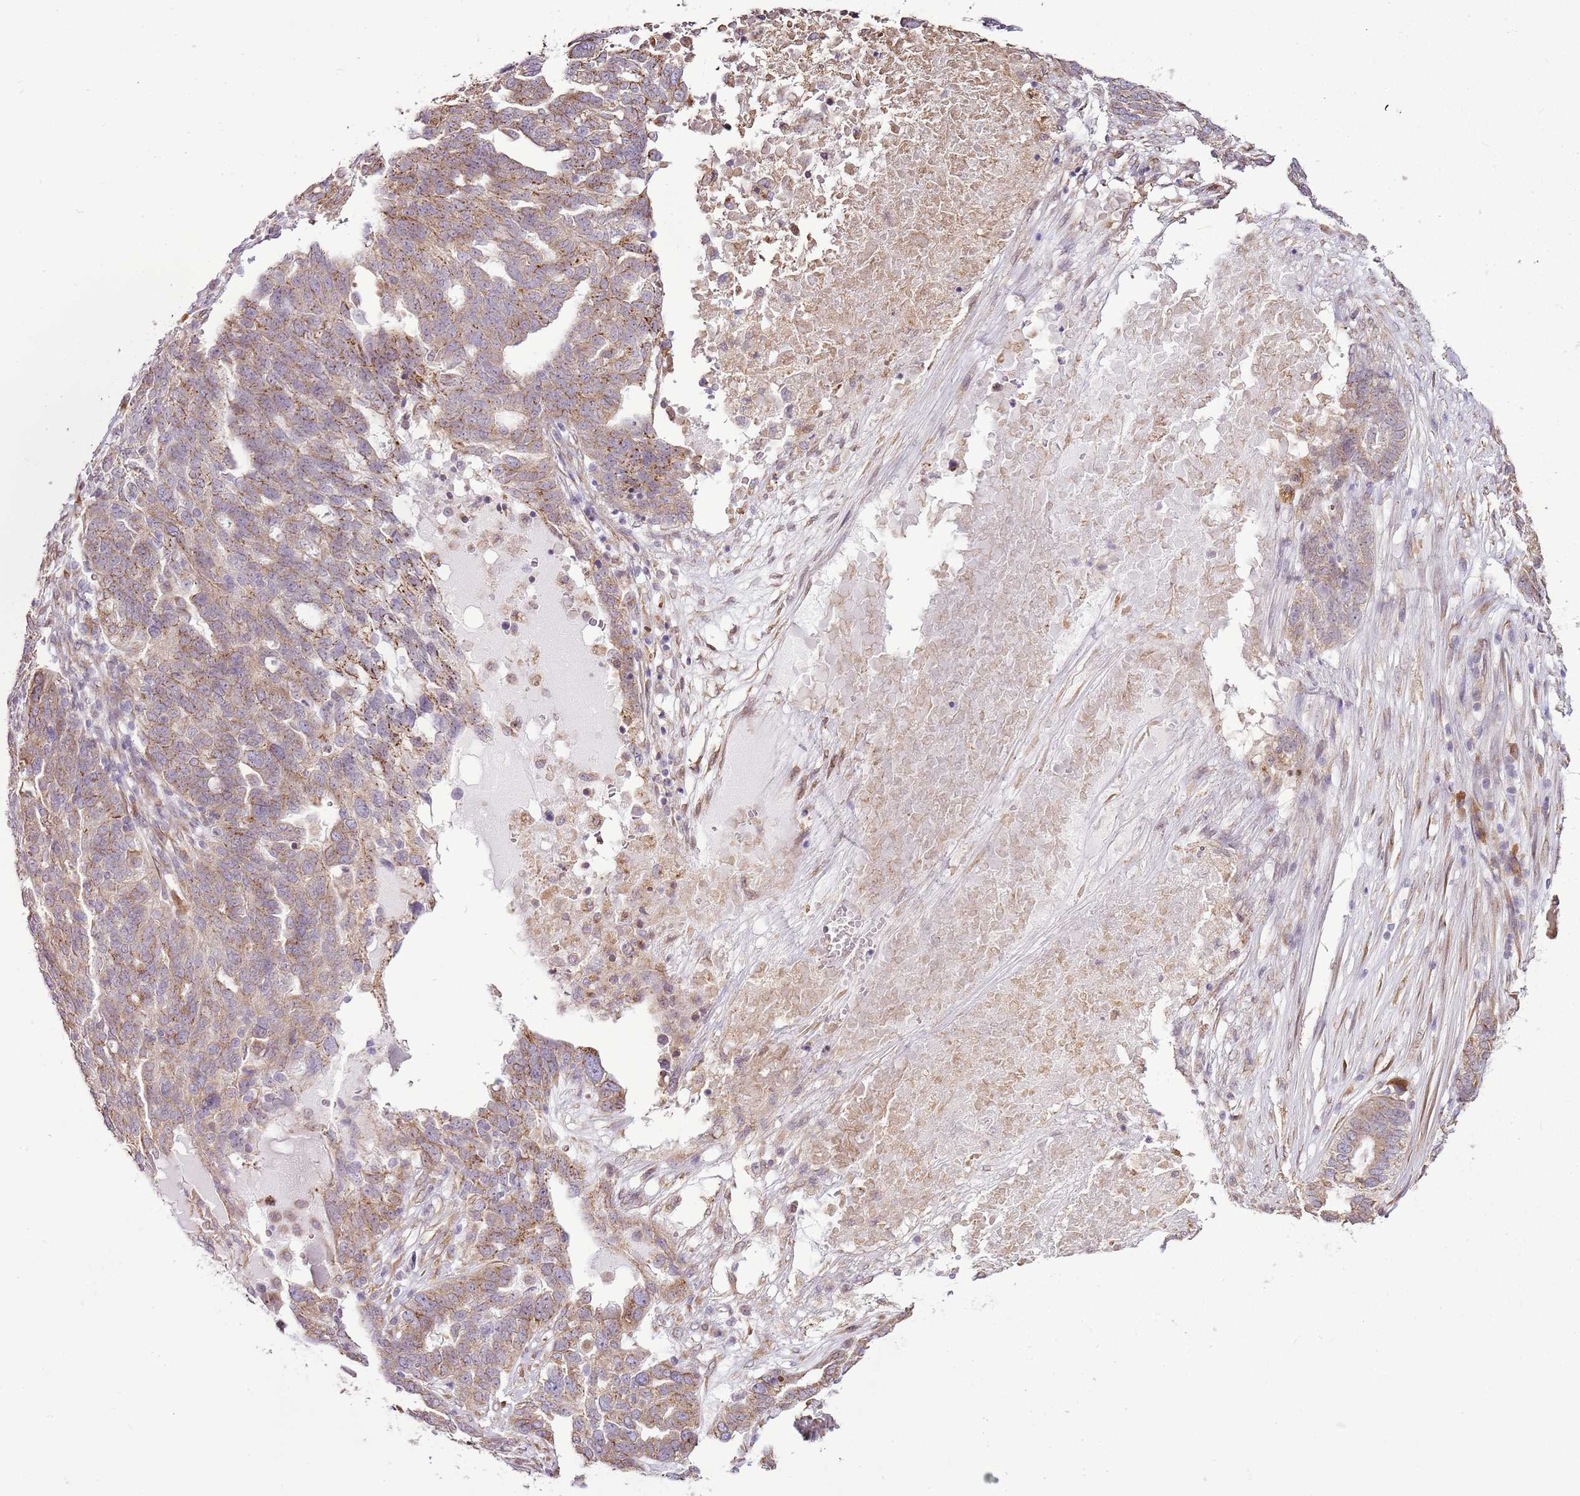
{"staining": {"intensity": "moderate", "quantity": "<25%", "location": "cytoplasmic/membranous"}, "tissue": "ovarian cancer", "cell_type": "Tumor cells", "image_type": "cancer", "snomed": [{"axis": "morphology", "description": "Cystadenocarcinoma, serous, NOS"}, {"axis": "topography", "description": "Ovary"}], "caption": "A micrograph showing moderate cytoplasmic/membranous staining in approximately <25% of tumor cells in ovarian cancer, as visualized by brown immunohistochemical staining.", "gene": "TMED10", "patient": {"sex": "female", "age": 59}}